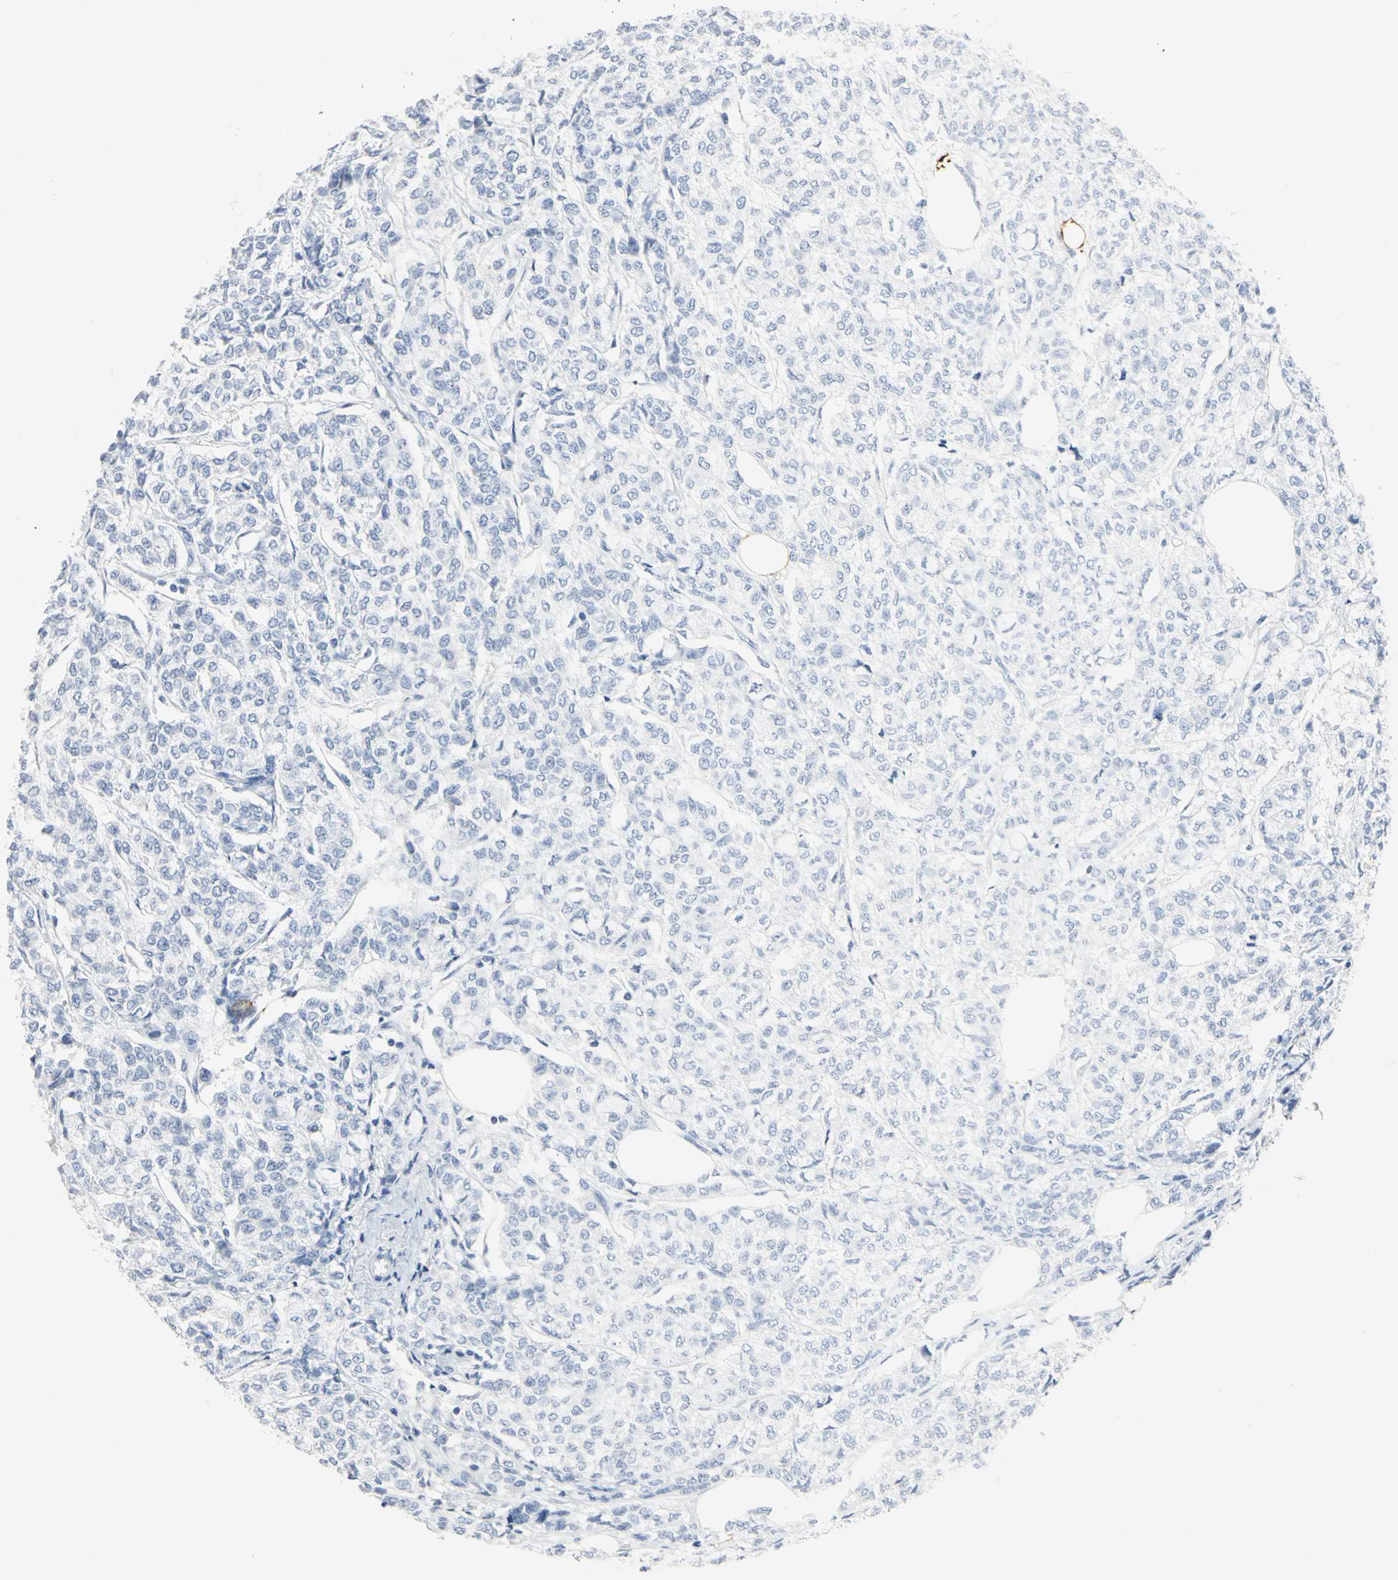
{"staining": {"intensity": "negative", "quantity": "none", "location": "none"}, "tissue": "breast cancer", "cell_type": "Tumor cells", "image_type": "cancer", "snomed": [{"axis": "morphology", "description": "Lobular carcinoma"}, {"axis": "topography", "description": "Breast"}], "caption": "IHC of breast cancer displays no staining in tumor cells.", "gene": "CA3", "patient": {"sex": "female", "age": 60}}